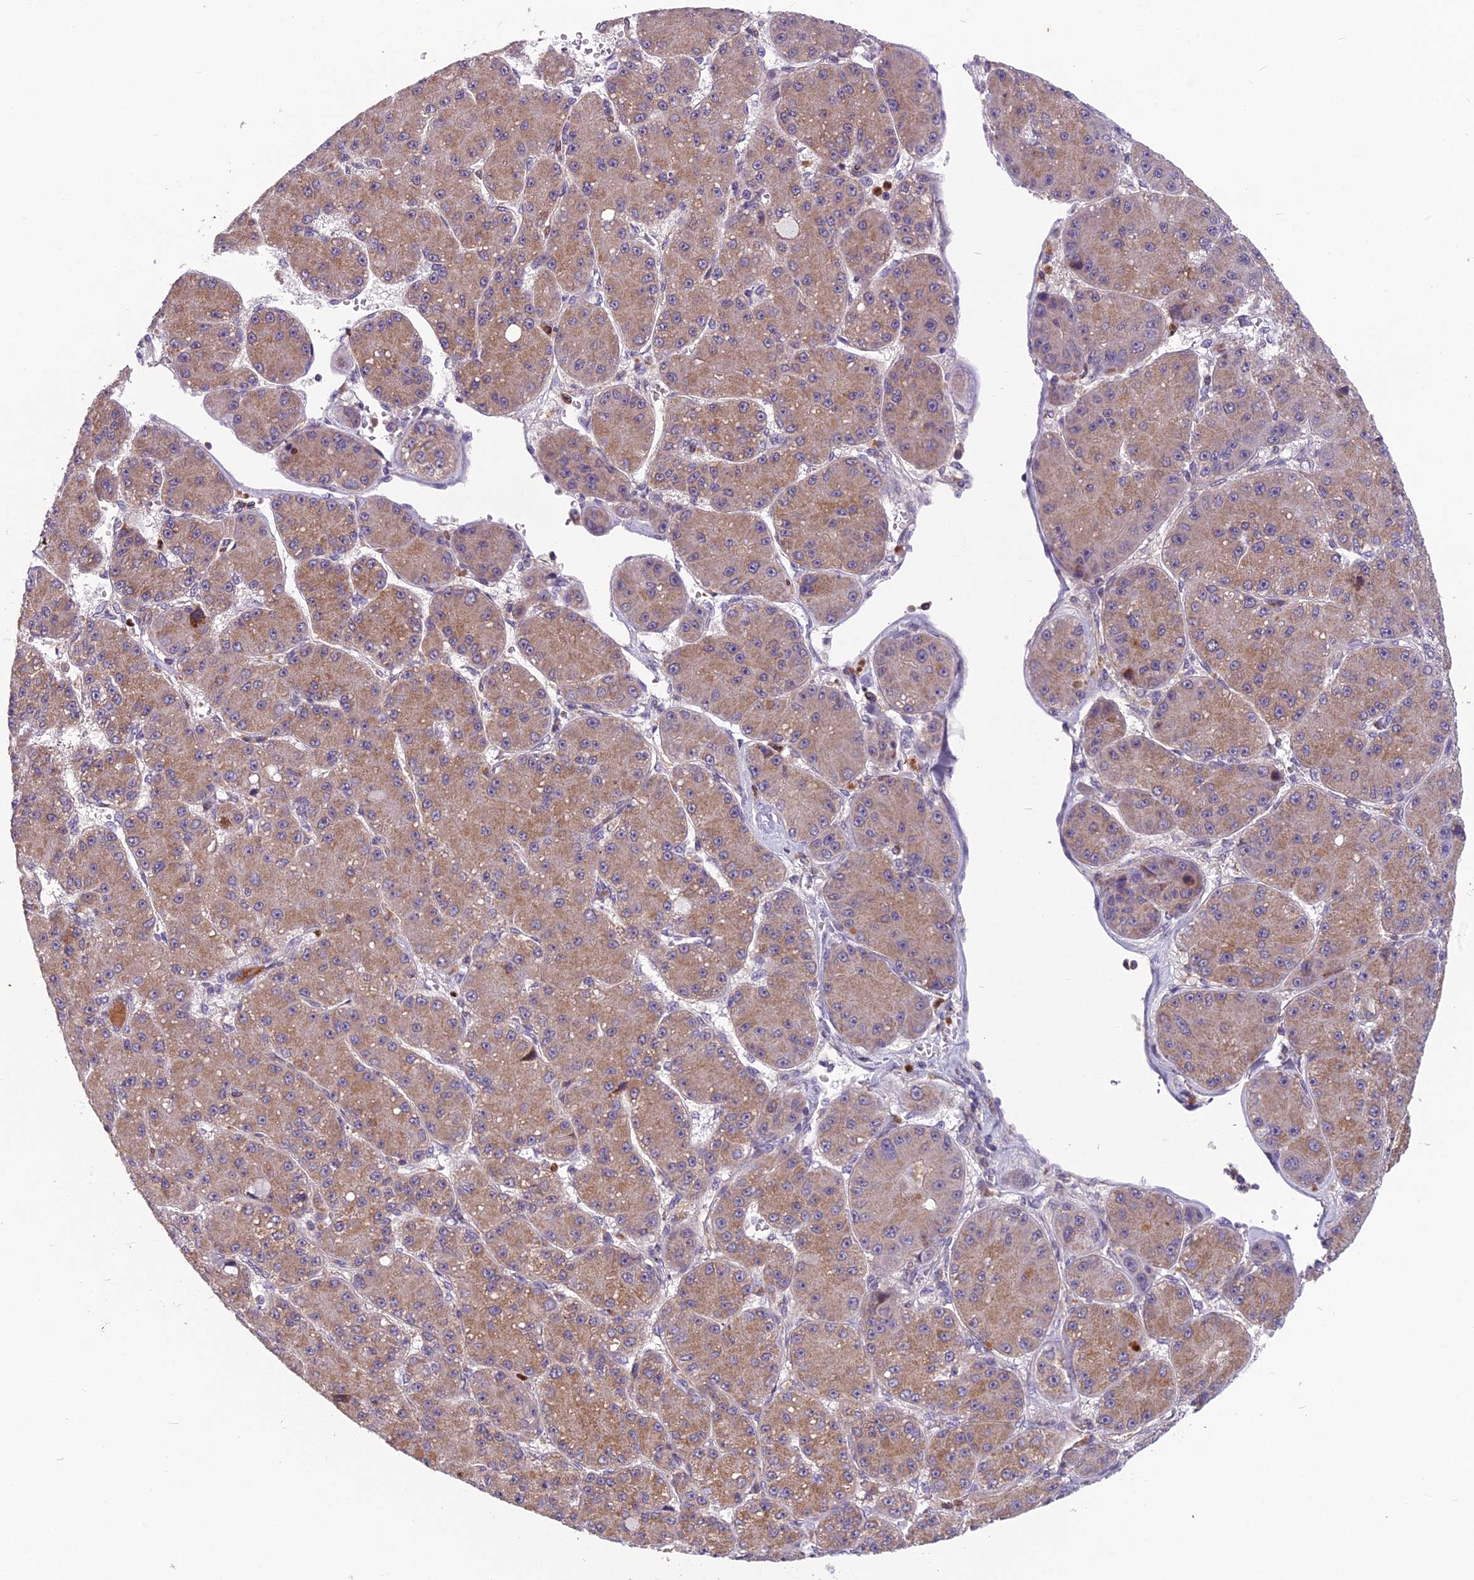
{"staining": {"intensity": "moderate", "quantity": ">75%", "location": "cytoplasmic/membranous"}, "tissue": "liver cancer", "cell_type": "Tumor cells", "image_type": "cancer", "snomed": [{"axis": "morphology", "description": "Carcinoma, Hepatocellular, NOS"}, {"axis": "topography", "description": "Liver"}], "caption": "Moderate cytoplasmic/membranous protein positivity is present in about >75% of tumor cells in liver hepatocellular carcinoma. (DAB (3,3'-diaminobenzidine) IHC with brightfield microscopy, high magnification).", "gene": "ENSG00000188897", "patient": {"sex": "male", "age": 67}}